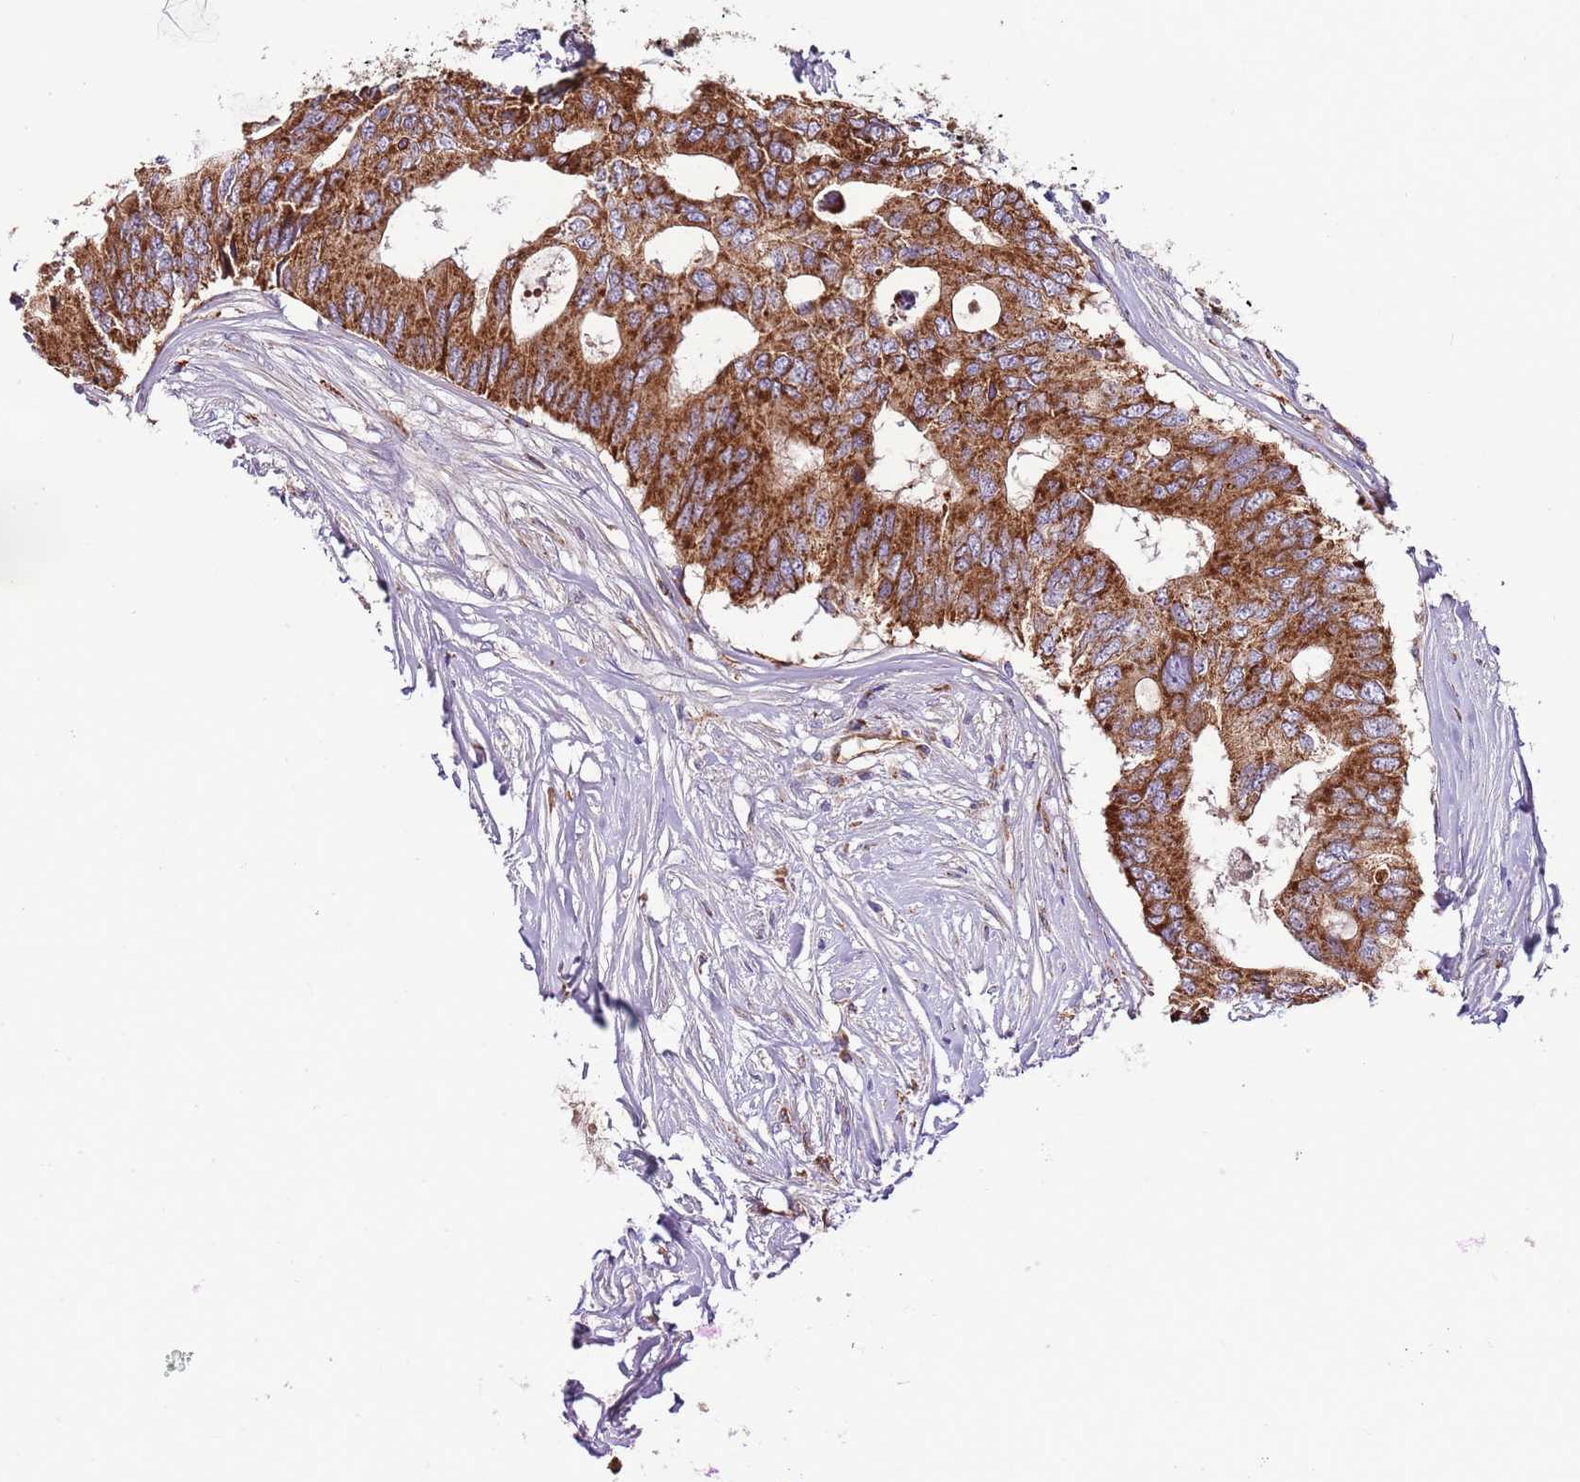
{"staining": {"intensity": "strong", "quantity": ">75%", "location": "cytoplasmic/membranous"}, "tissue": "colorectal cancer", "cell_type": "Tumor cells", "image_type": "cancer", "snomed": [{"axis": "morphology", "description": "Adenocarcinoma, NOS"}, {"axis": "topography", "description": "Colon"}], "caption": "Immunohistochemistry (IHC) histopathology image of neoplastic tissue: human colorectal adenocarcinoma stained using immunohistochemistry displays high levels of strong protein expression localized specifically in the cytoplasmic/membranous of tumor cells, appearing as a cytoplasmic/membranous brown color.", "gene": "DOCK6", "patient": {"sex": "male", "age": 71}}